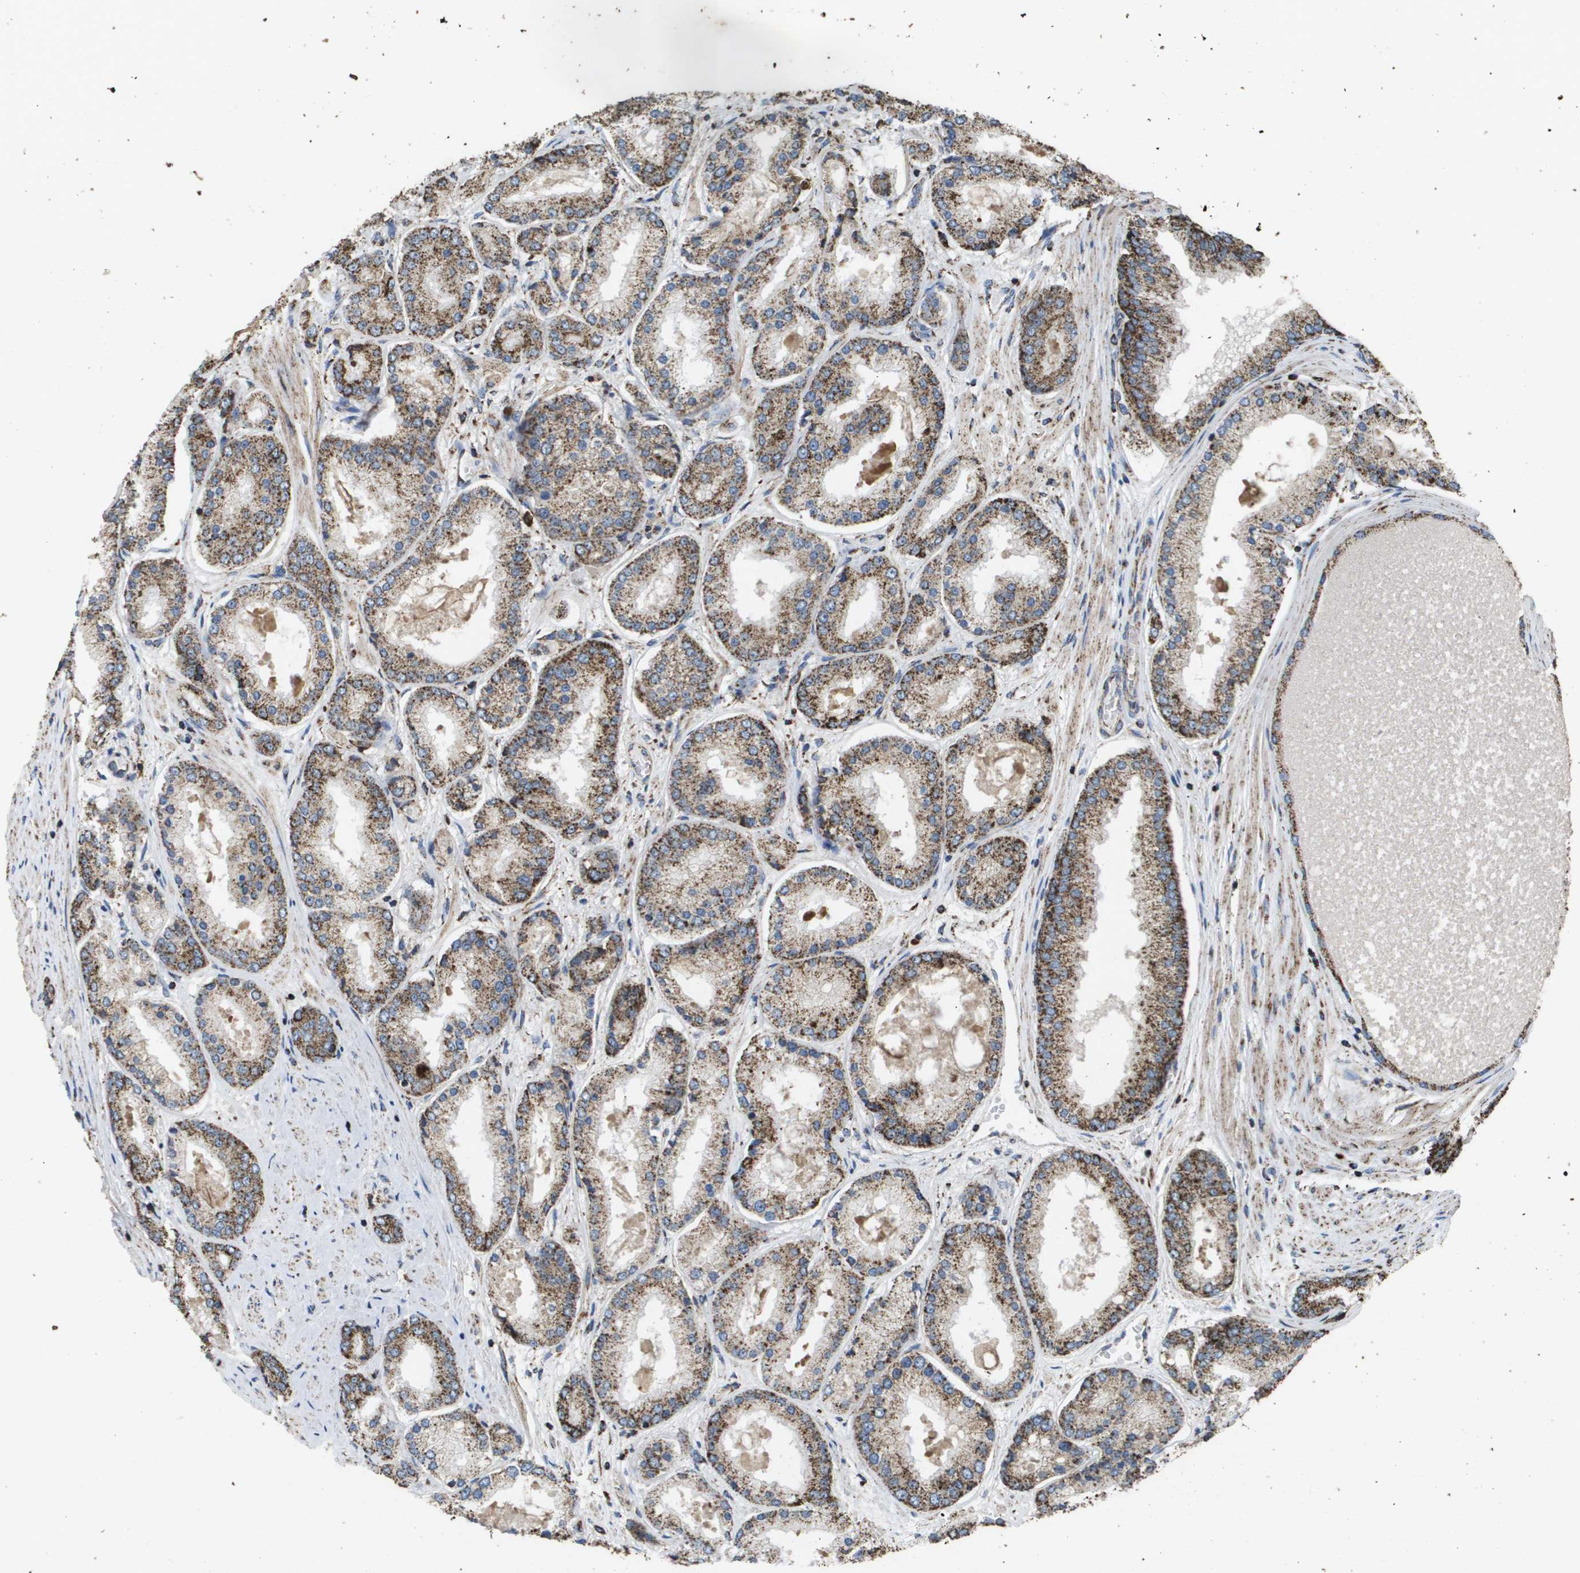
{"staining": {"intensity": "moderate", "quantity": ">75%", "location": "cytoplasmic/membranous"}, "tissue": "prostate cancer", "cell_type": "Tumor cells", "image_type": "cancer", "snomed": [{"axis": "morphology", "description": "Adenocarcinoma, High grade"}, {"axis": "topography", "description": "Prostate"}], "caption": "Immunohistochemical staining of prostate high-grade adenocarcinoma shows medium levels of moderate cytoplasmic/membranous protein positivity in approximately >75% of tumor cells. The protein of interest is stained brown, and the nuclei are stained in blue (DAB (3,3'-diaminobenzidine) IHC with brightfield microscopy, high magnification).", "gene": "HSPE1", "patient": {"sex": "male", "age": 59}}